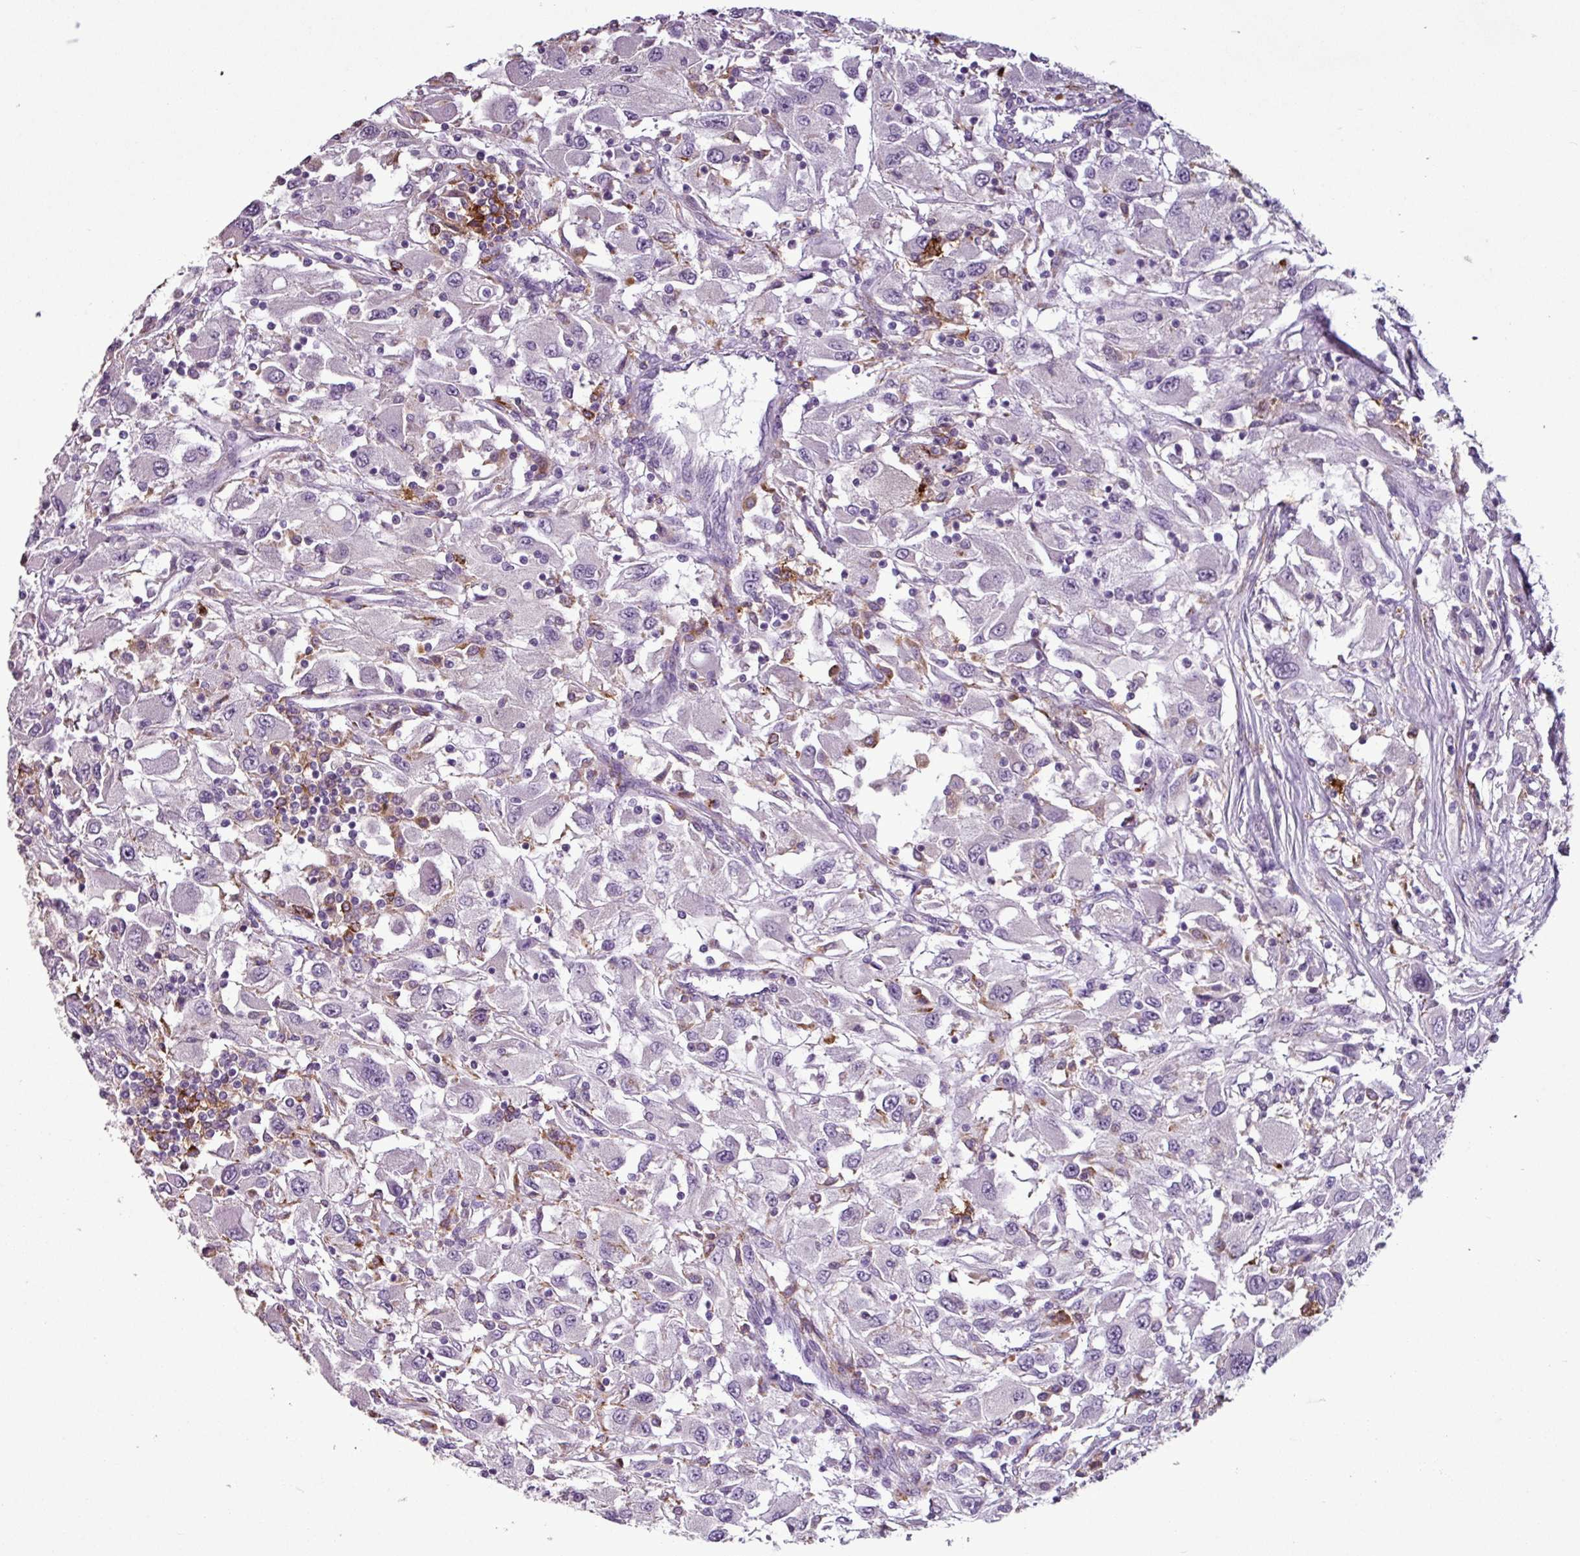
{"staining": {"intensity": "negative", "quantity": "none", "location": "none"}, "tissue": "renal cancer", "cell_type": "Tumor cells", "image_type": "cancer", "snomed": [{"axis": "morphology", "description": "Adenocarcinoma, NOS"}, {"axis": "topography", "description": "Kidney"}], "caption": "Immunohistochemistry (IHC) of renal cancer demonstrates no staining in tumor cells.", "gene": "C9orf24", "patient": {"sex": "female", "age": 67}}